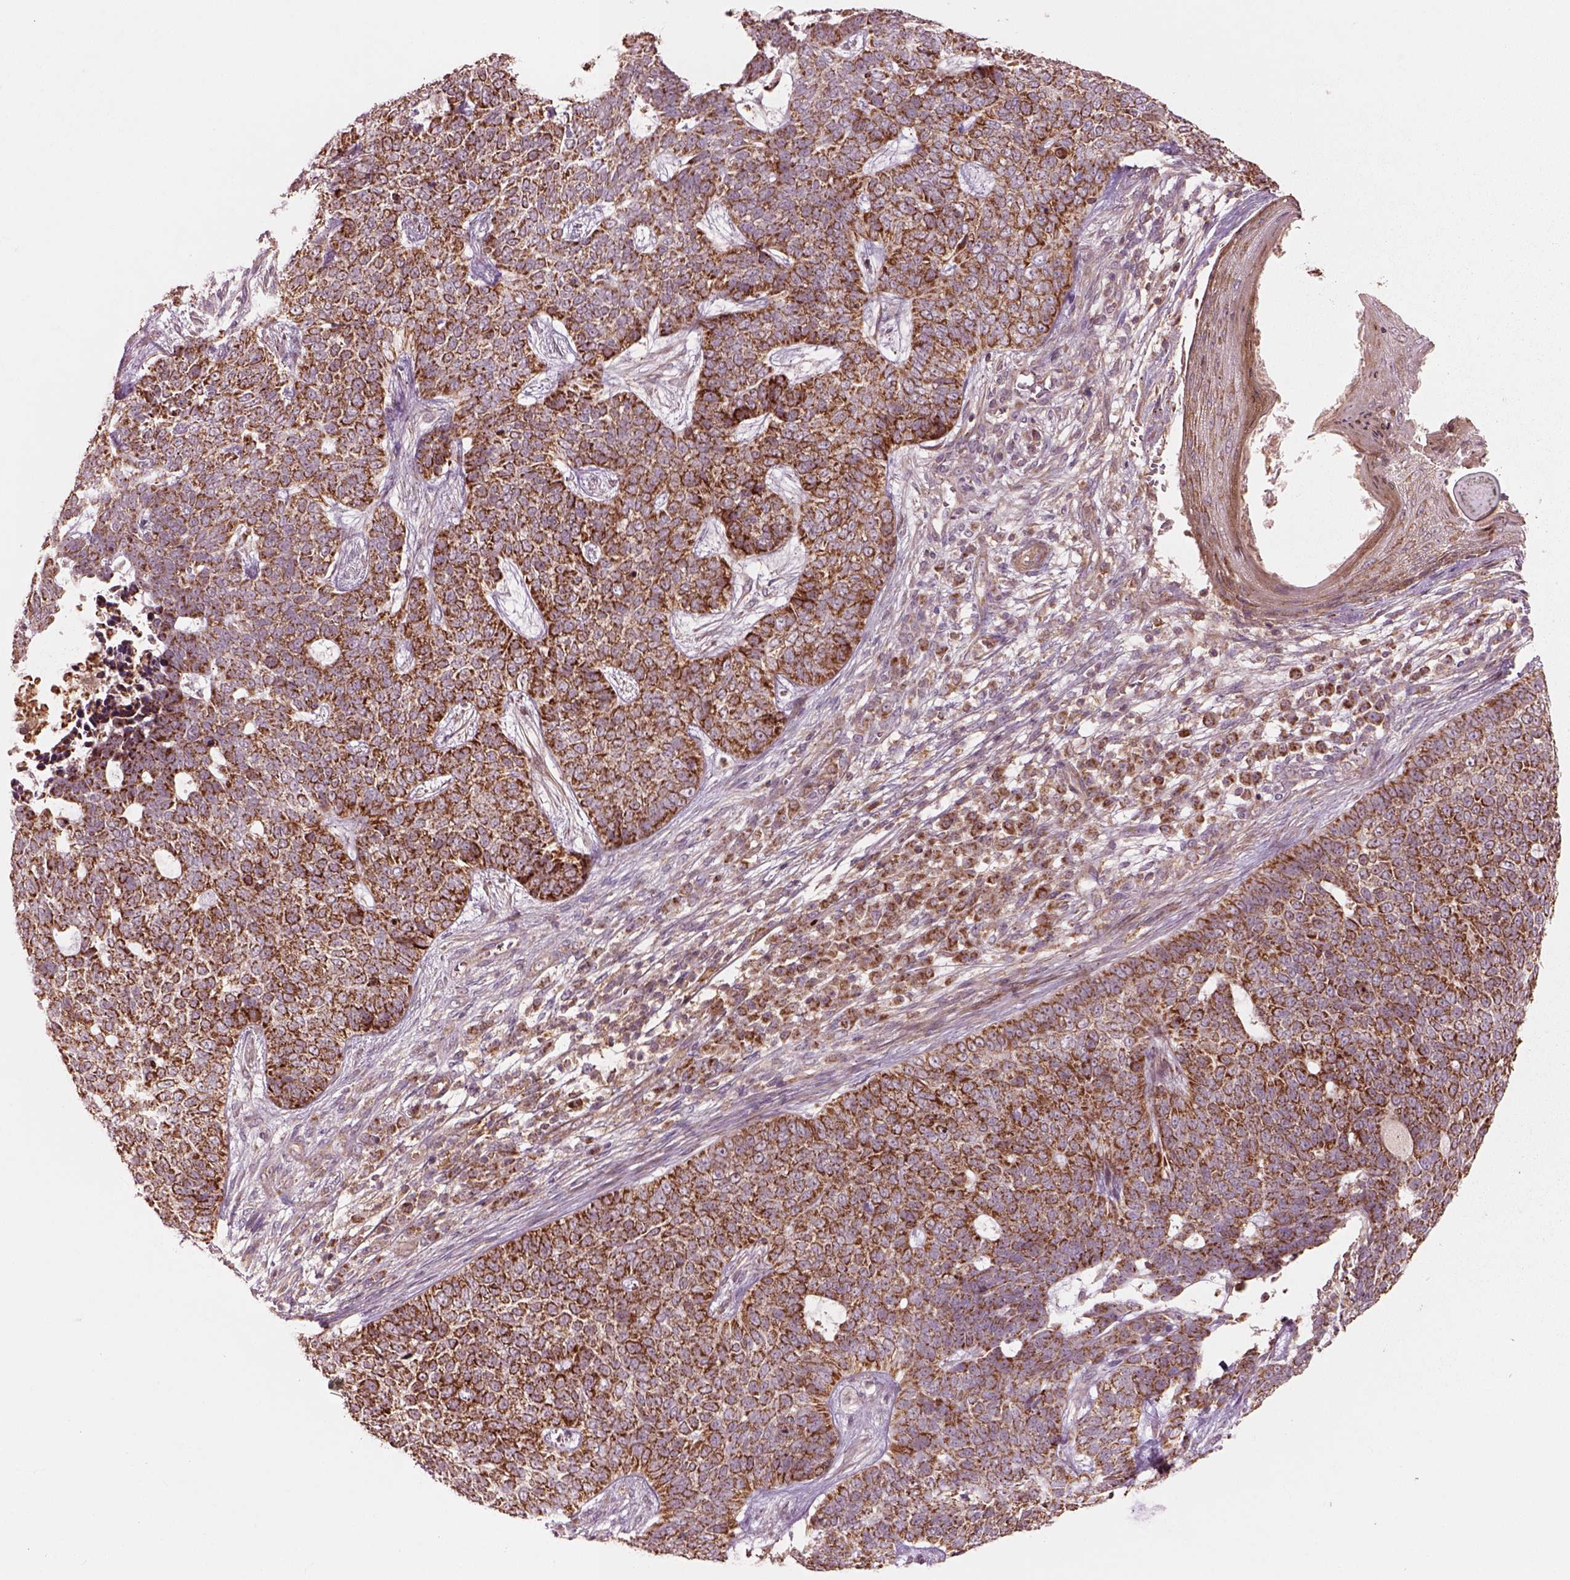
{"staining": {"intensity": "moderate", "quantity": ">75%", "location": "cytoplasmic/membranous"}, "tissue": "skin cancer", "cell_type": "Tumor cells", "image_type": "cancer", "snomed": [{"axis": "morphology", "description": "Basal cell carcinoma"}, {"axis": "topography", "description": "Skin"}], "caption": "Immunohistochemistry photomicrograph of human basal cell carcinoma (skin) stained for a protein (brown), which exhibits medium levels of moderate cytoplasmic/membranous expression in about >75% of tumor cells.", "gene": "SLC25A5", "patient": {"sex": "female", "age": 69}}